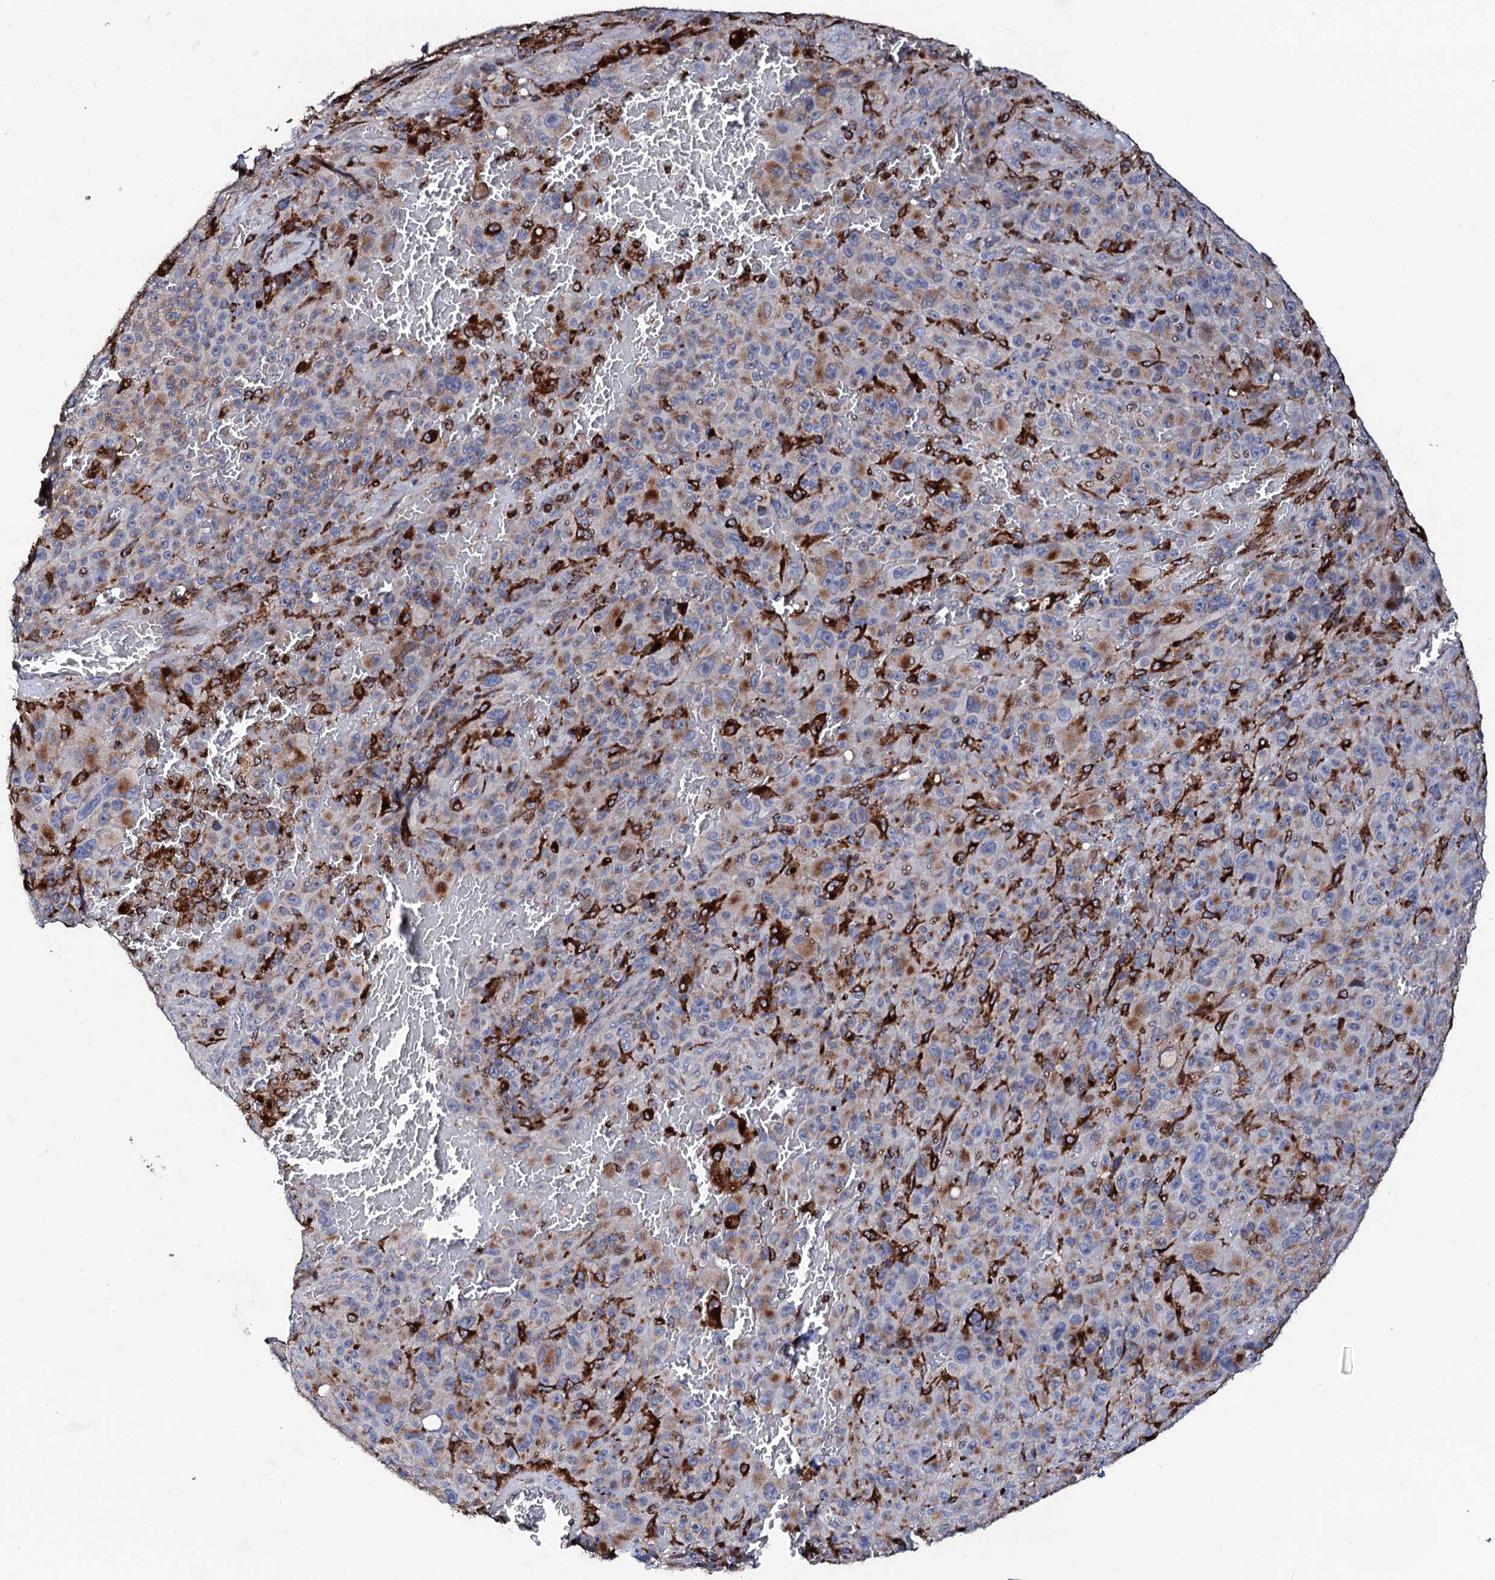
{"staining": {"intensity": "moderate", "quantity": "25%-75%", "location": "cytoplasmic/membranous"}, "tissue": "melanoma", "cell_type": "Tumor cells", "image_type": "cancer", "snomed": [{"axis": "morphology", "description": "Malignant melanoma, NOS"}, {"axis": "topography", "description": "Skin"}], "caption": "Tumor cells show medium levels of moderate cytoplasmic/membranous staining in approximately 25%-75% of cells in human malignant melanoma. (DAB (3,3'-diaminobenzidine) IHC, brown staining for protein, blue staining for nuclei).", "gene": "TCIRG1", "patient": {"sex": "female", "age": 82}}